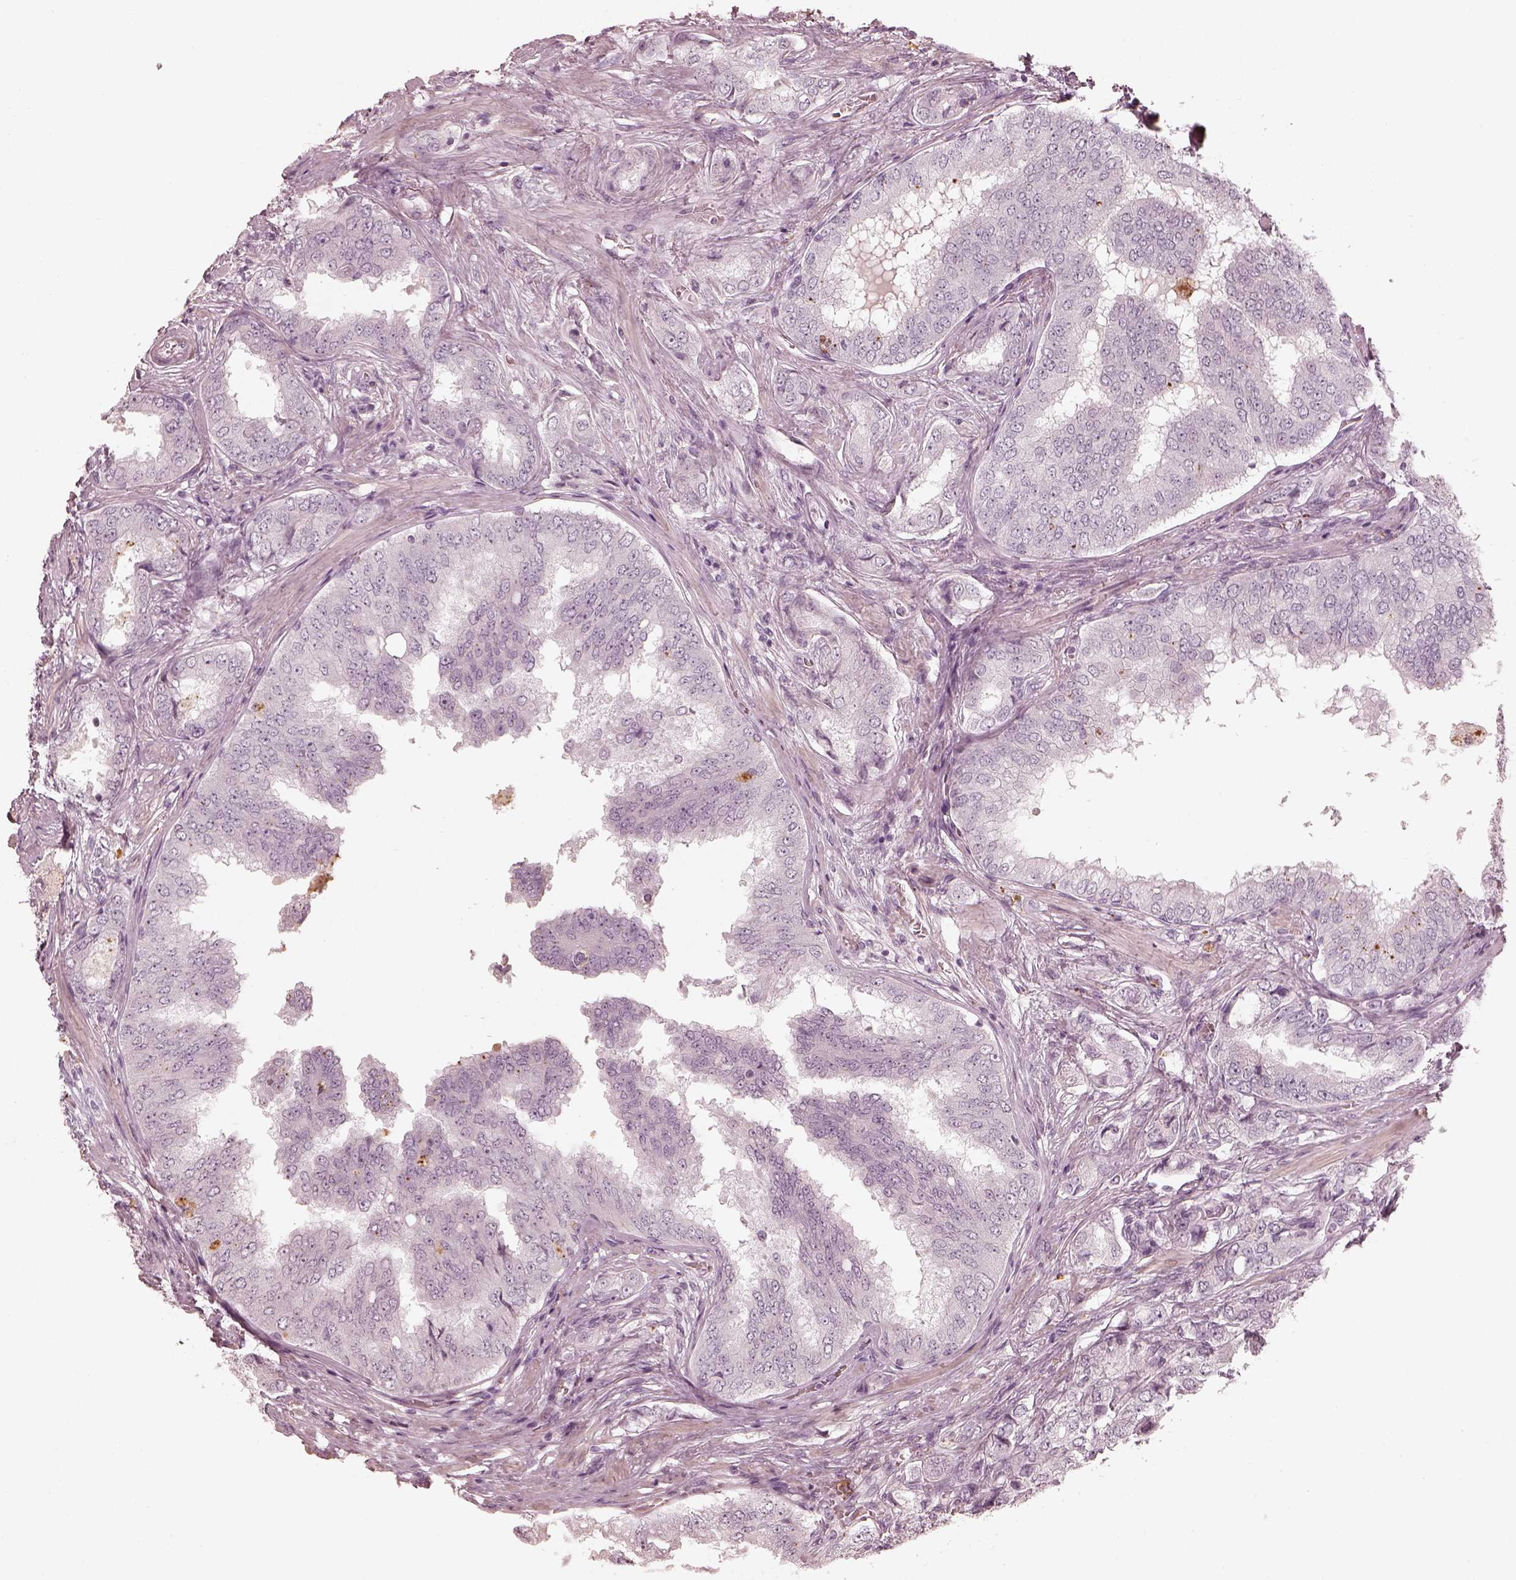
{"staining": {"intensity": "negative", "quantity": "none", "location": "none"}, "tissue": "prostate cancer", "cell_type": "Tumor cells", "image_type": "cancer", "snomed": [{"axis": "morphology", "description": "Adenocarcinoma, NOS"}, {"axis": "topography", "description": "Prostate"}], "caption": "This is an immunohistochemistry (IHC) histopathology image of human prostate adenocarcinoma. There is no positivity in tumor cells.", "gene": "ADRB3", "patient": {"sex": "male", "age": 65}}